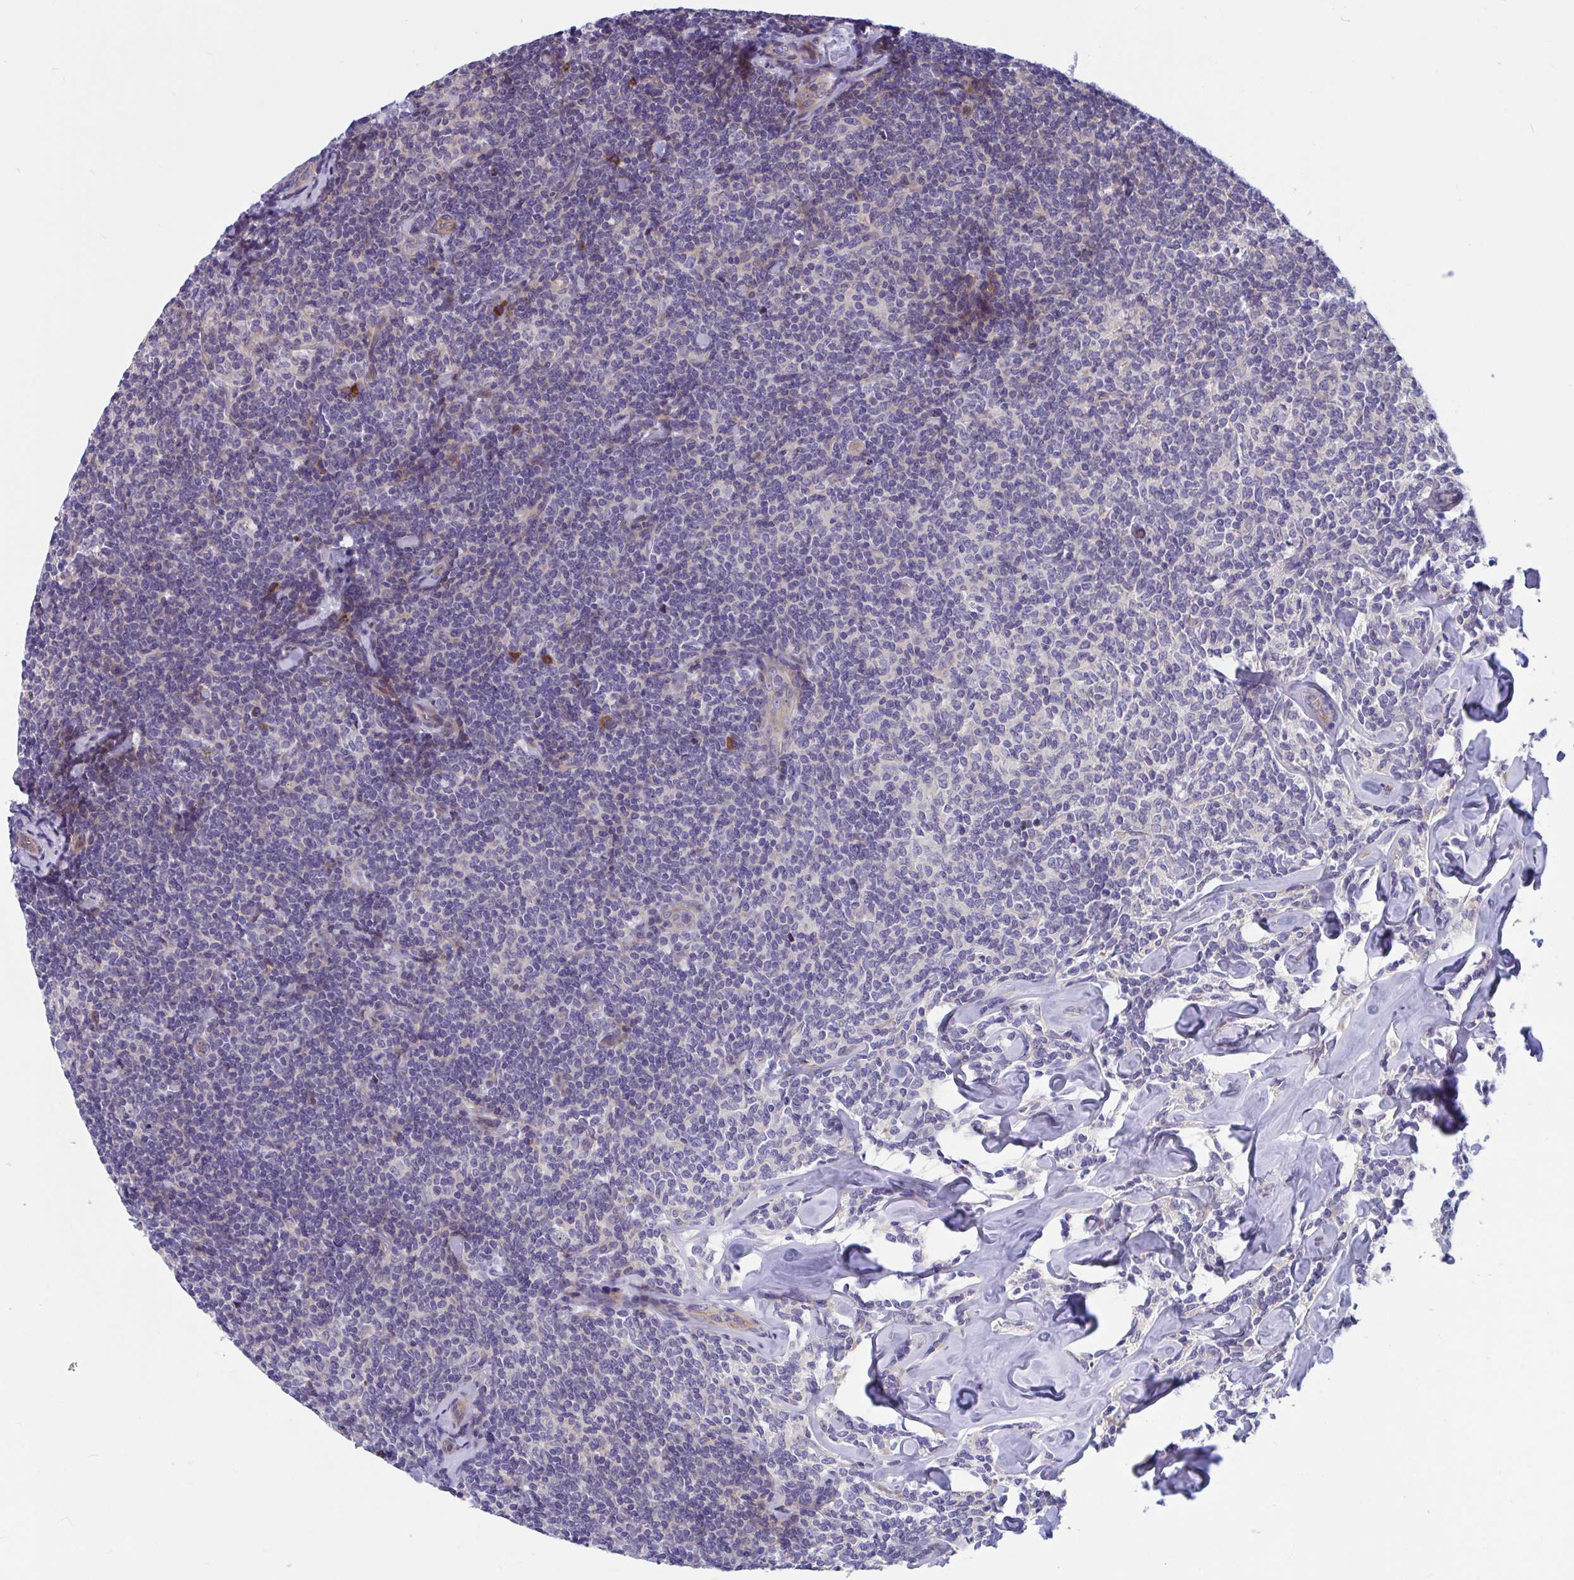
{"staining": {"intensity": "negative", "quantity": "none", "location": "none"}, "tissue": "lymphoma", "cell_type": "Tumor cells", "image_type": "cancer", "snomed": [{"axis": "morphology", "description": "Malignant lymphoma, non-Hodgkin's type, Low grade"}, {"axis": "topography", "description": "Lymph node"}], "caption": "An image of malignant lymphoma, non-Hodgkin's type (low-grade) stained for a protein demonstrates no brown staining in tumor cells.", "gene": "WBP1", "patient": {"sex": "female", "age": 56}}